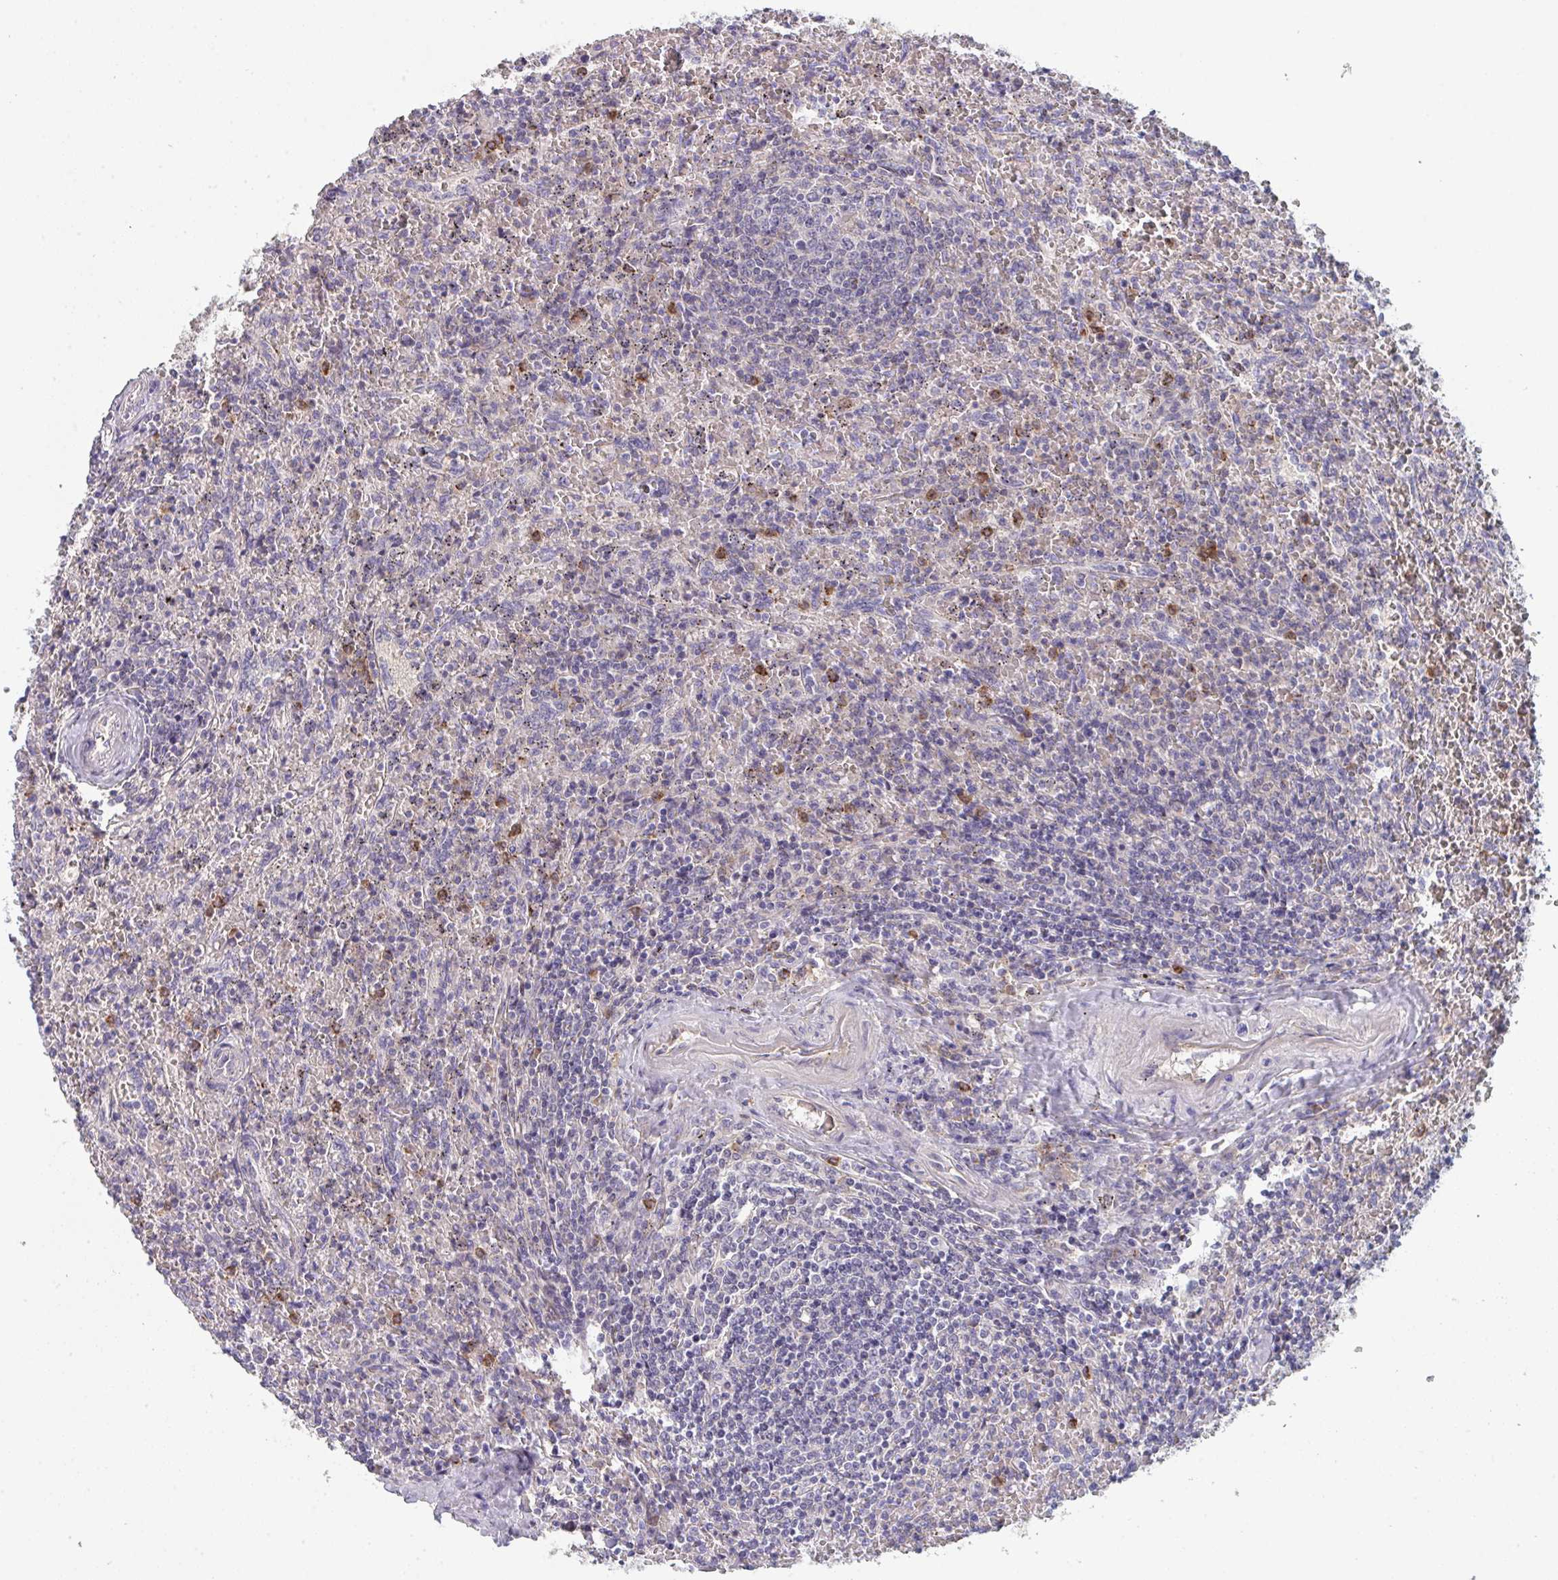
{"staining": {"intensity": "negative", "quantity": "none", "location": "none"}, "tissue": "lymphoma", "cell_type": "Tumor cells", "image_type": "cancer", "snomed": [{"axis": "morphology", "description": "Malignant lymphoma, non-Hodgkin's type, Low grade"}, {"axis": "topography", "description": "Spleen"}], "caption": "This image is of lymphoma stained with immunohistochemistry to label a protein in brown with the nuclei are counter-stained blue. There is no staining in tumor cells. (DAB IHC visualized using brightfield microscopy, high magnification).", "gene": "HGFAC", "patient": {"sex": "female", "age": 64}}